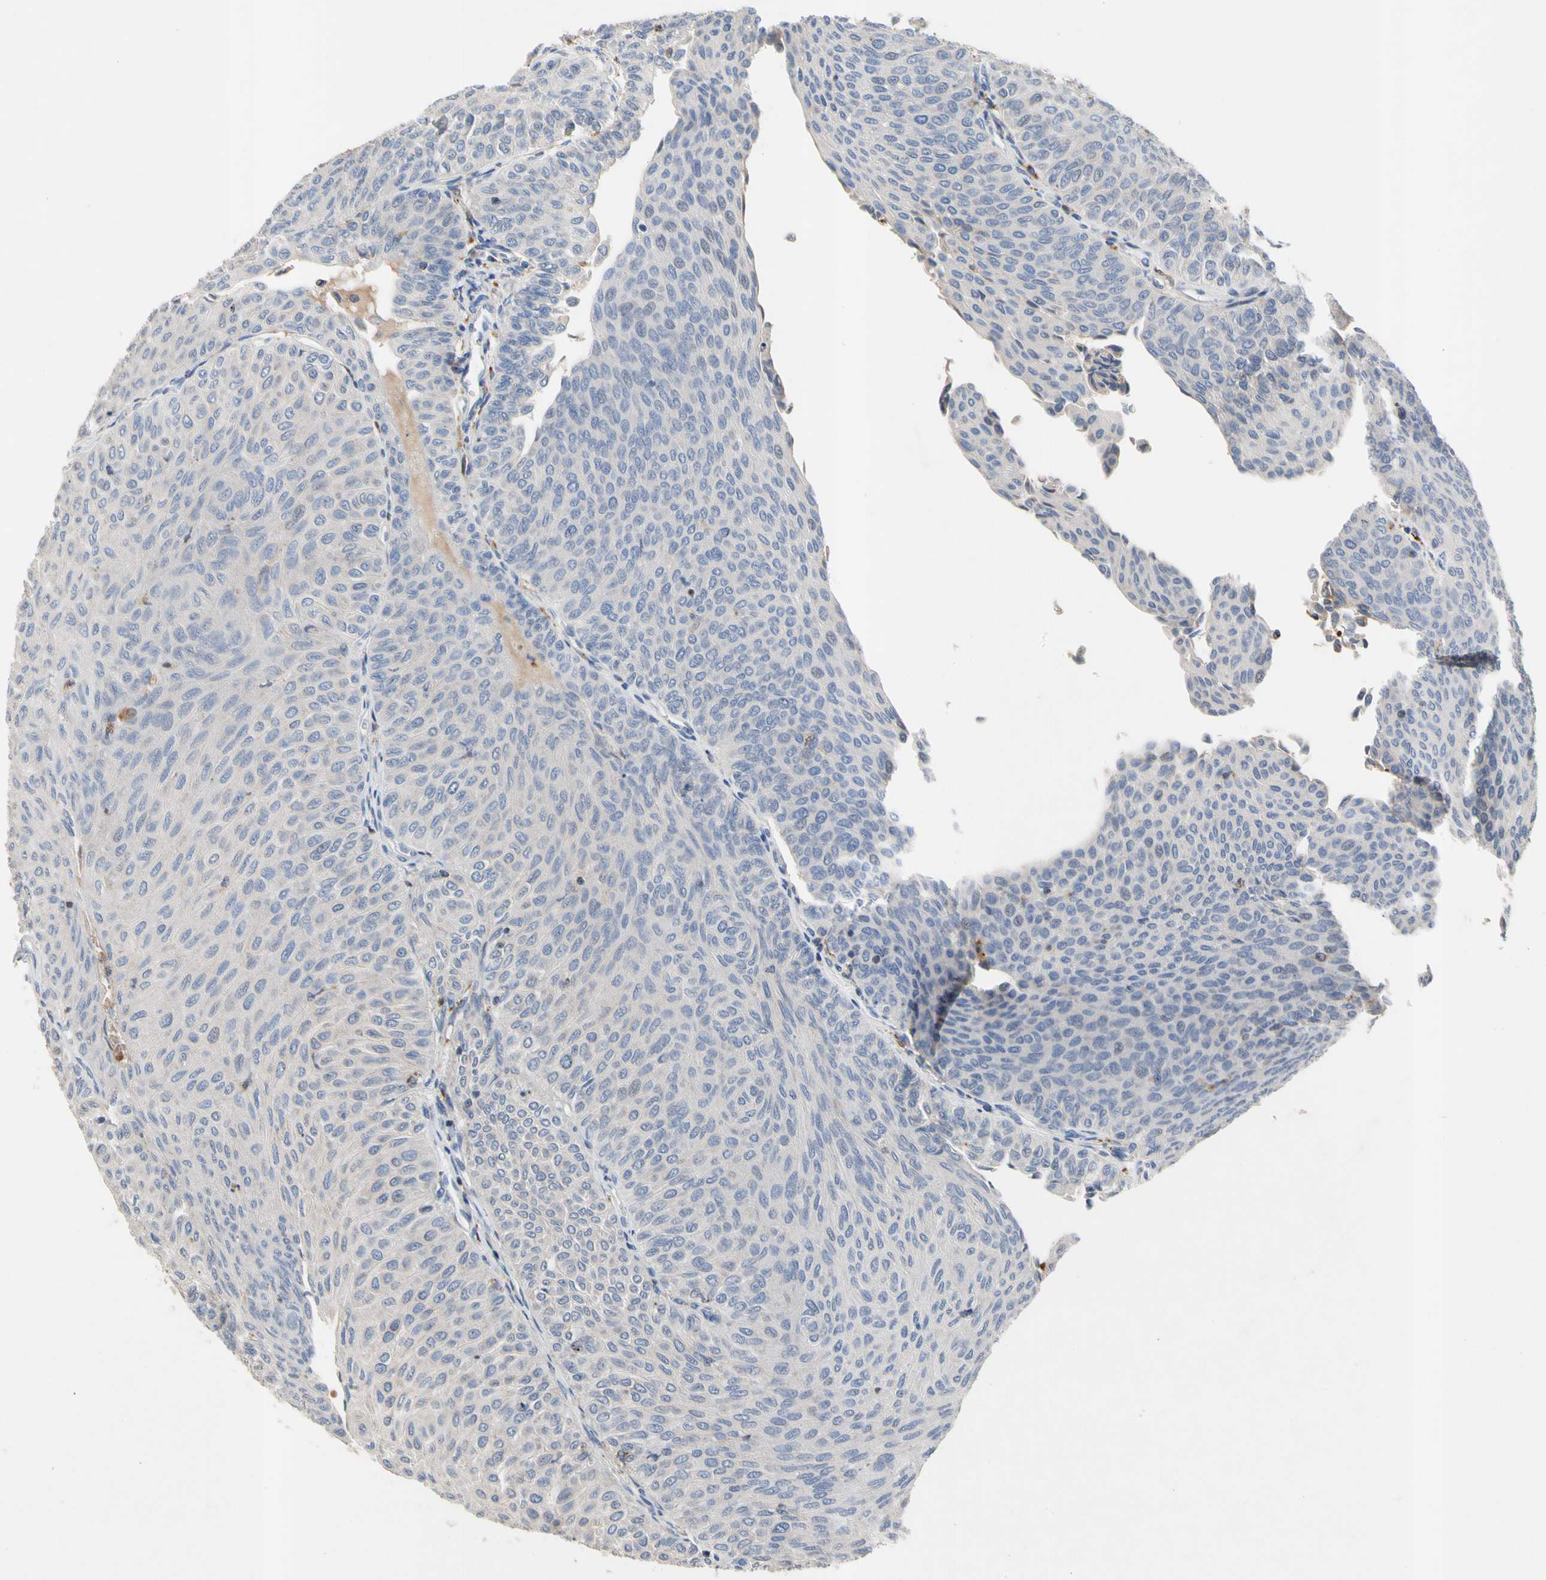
{"staining": {"intensity": "negative", "quantity": "none", "location": "none"}, "tissue": "urothelial cancer", "cell_type": "Tumor cells", "image_type": "cancer", "snomed": [{"axis": "morphology", "description": "Urothelial carcinoma, Low grade"}, {"axis": "topography", "description": "Urinary bladder"}], "caption": "Histopathology image shows no significant protein expression in tumor cells of urothelial carcinoma (low-grade).", "gene": "ADA2", "patient": {"sex": "male", "age": 78}}